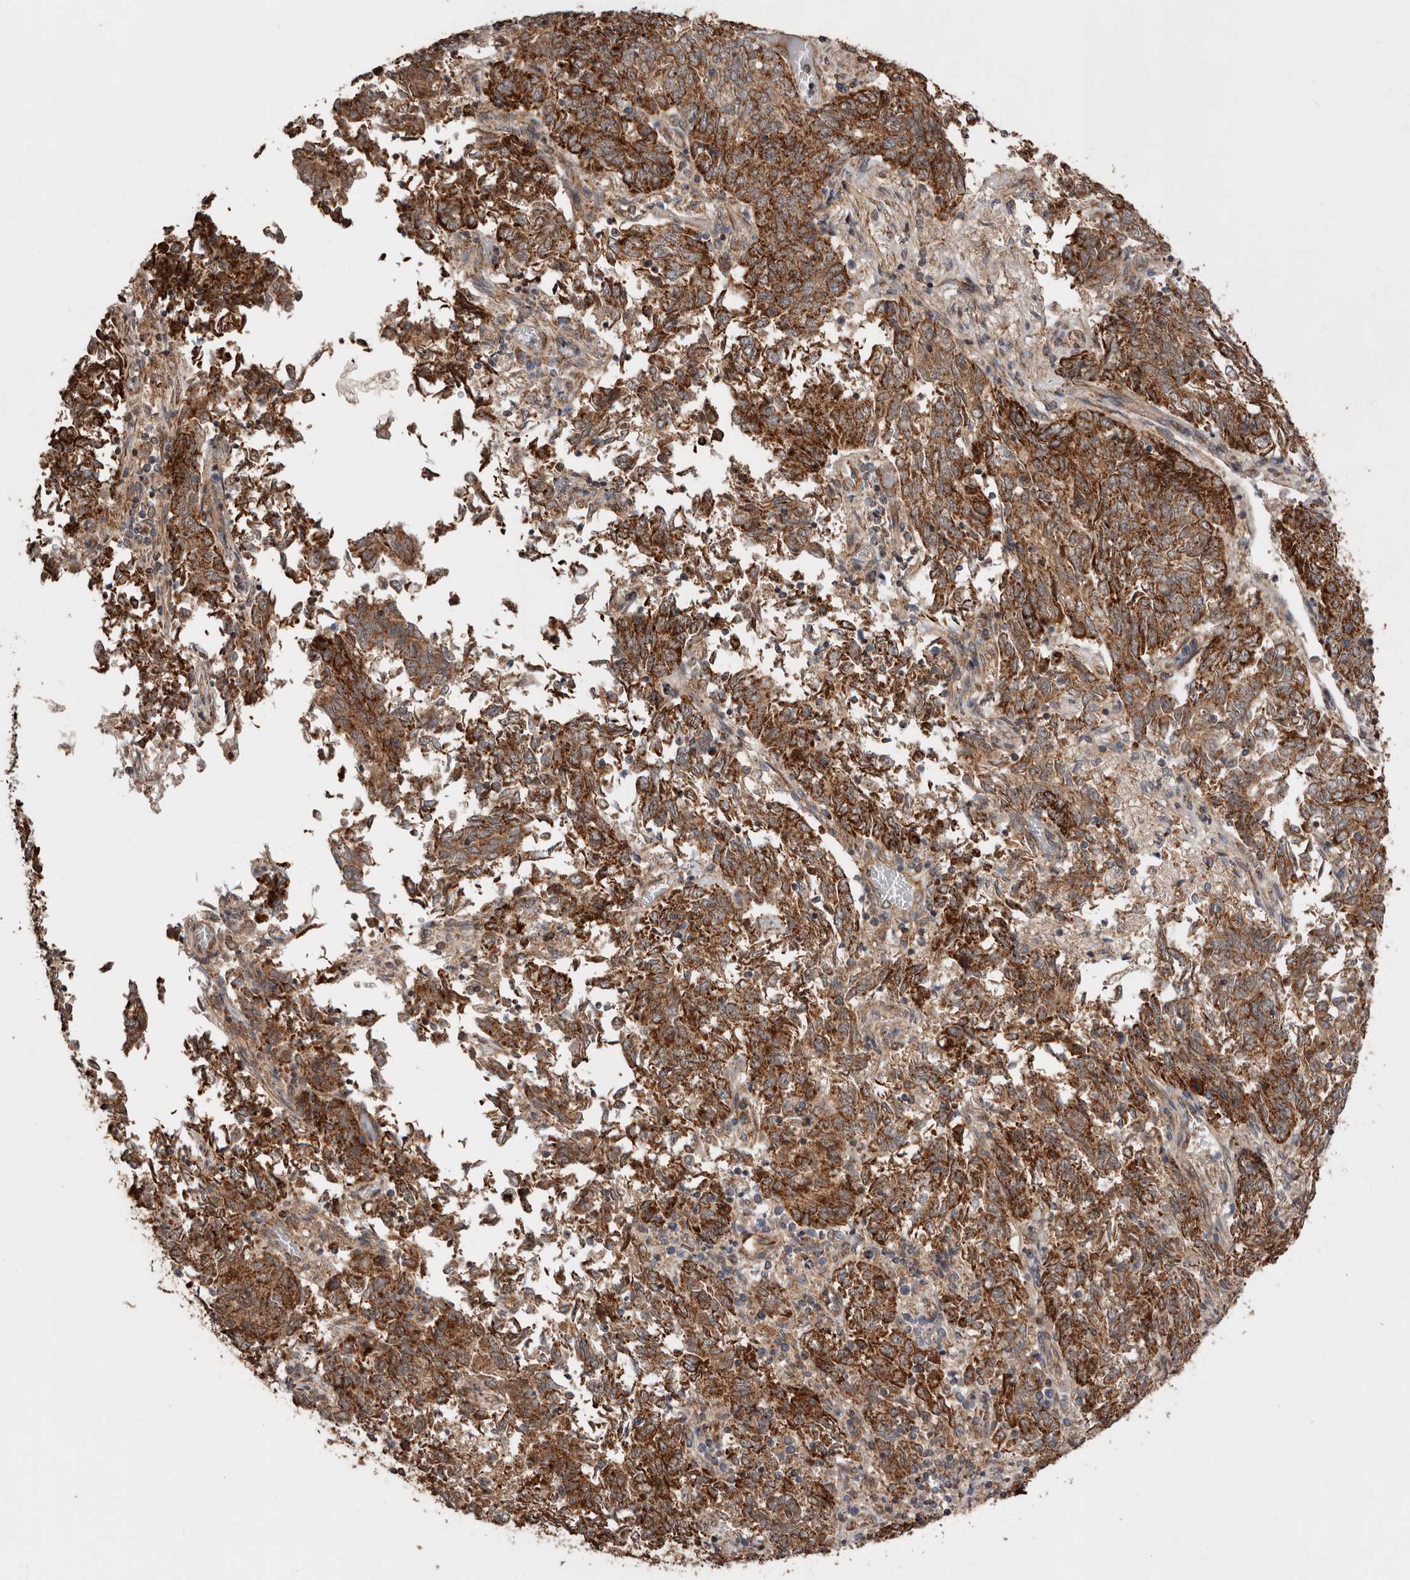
{"staining": {"intensity": "strong", "quantity": ">75%", "location": "cytoplasmic/membranous"}, "tissue": "endometrial cancer", "cell_type": "Tumor cells", "image_type": "cancer", "snomed": [{"axis": "morphology", "description": "Adenocarcinoma, NOS"}, {"axis": "topography", "description": "Endometrium"}], "caption": "This image displays endometrial cancer (adenocarcinoma) stained with IHC to label a protein in brown. The cytoplasmic/membranous of tumor cells show strong positivity for the protein. Nuclei are counter-stained blue.", "gene": "PROKR1", "patient": {"sex": "female", "age": 80}}